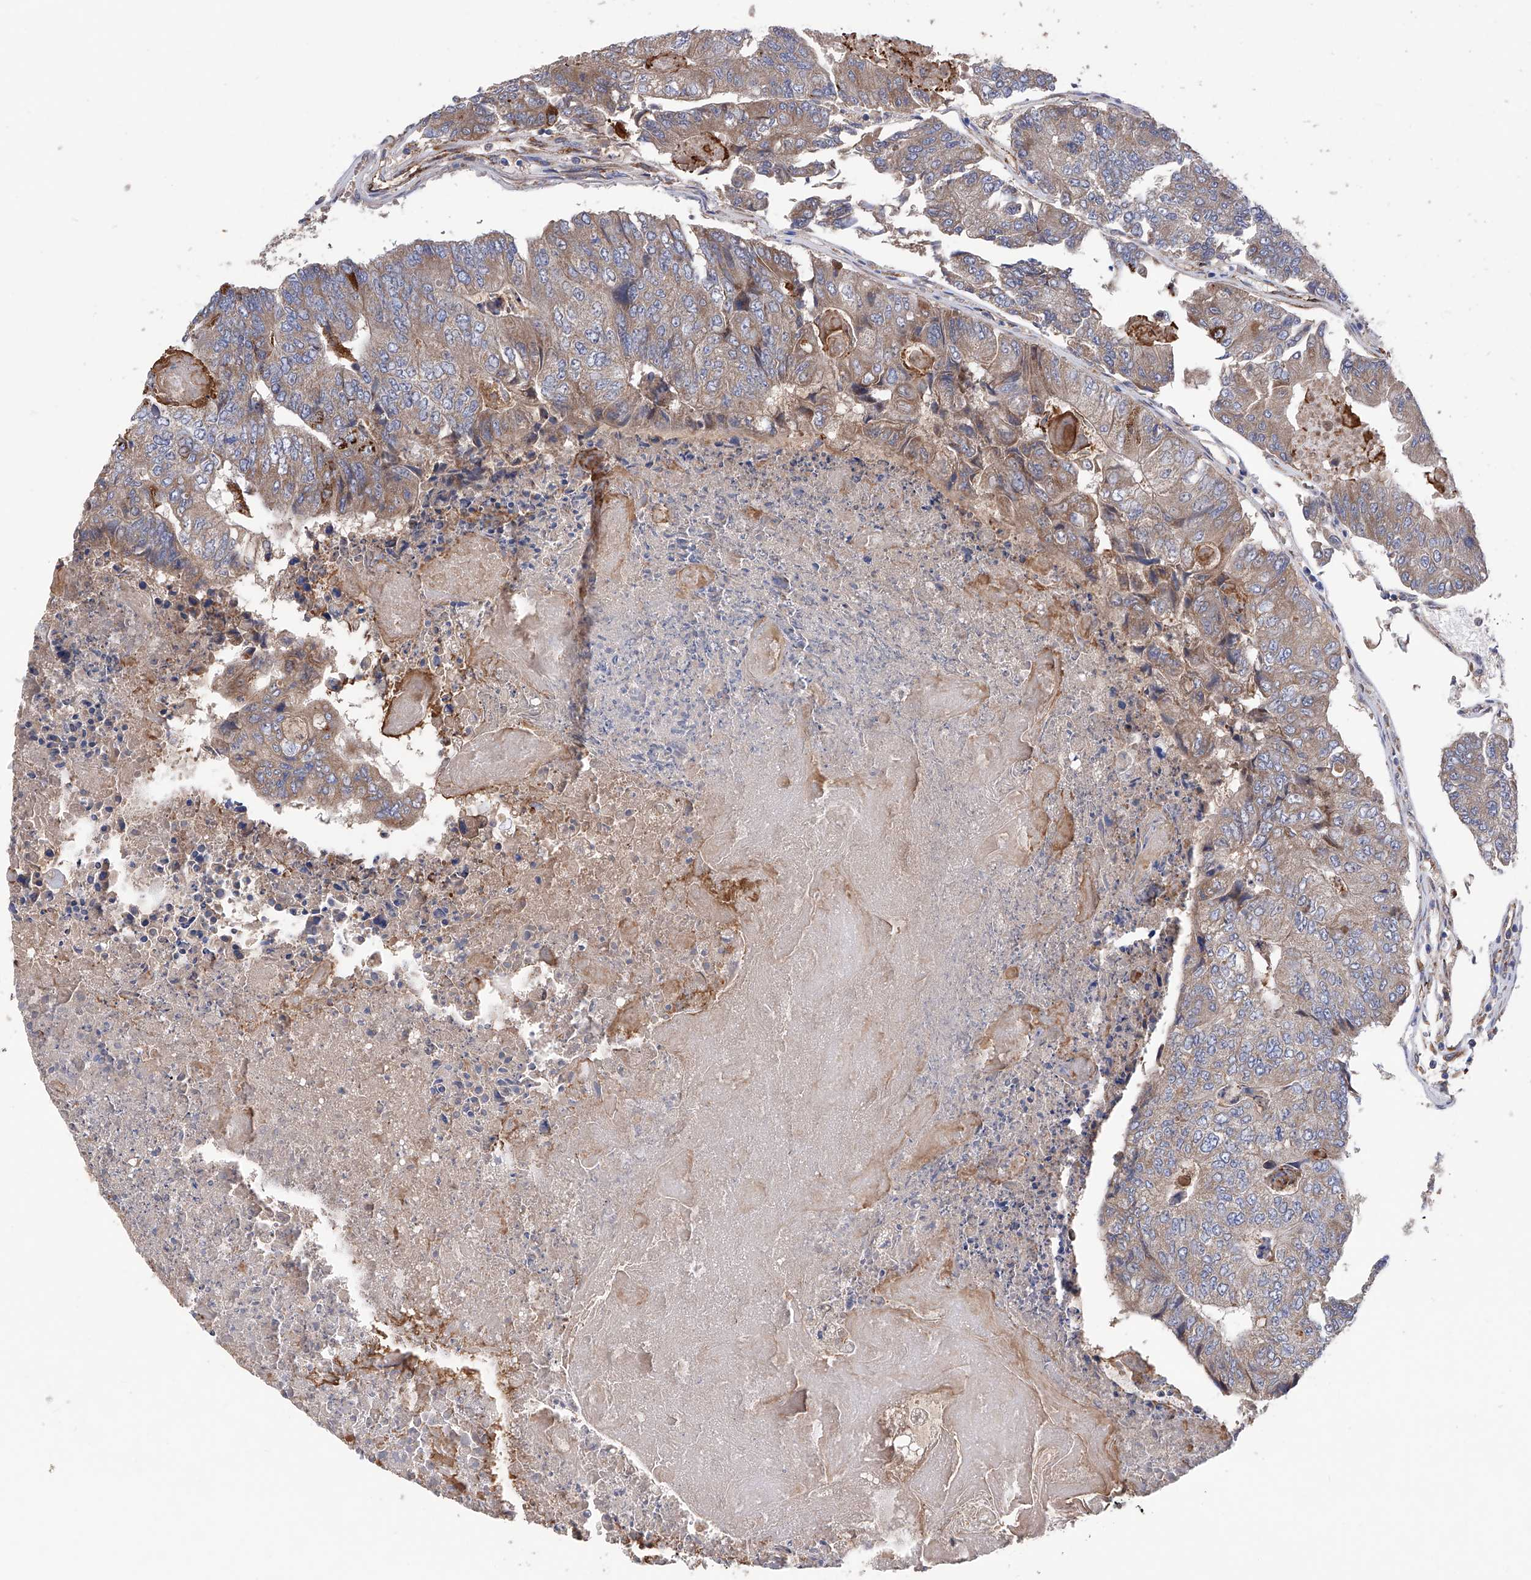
{"staining": {"intensity": "moderate", "quantity": ">75%", "location": "cytoplasmic/membranous"}, "tissue": "colorectal cancer", "cell_type": "Tumor cells", "image_type": "cancer", "snomed": [{"axis": "morphology", "description": "Adenocarcinoma, NOS"}, {"axis": "topography", "description": "Colon"}], "caption": "Moderate cytoplasmic/membranous protein positivity is present in approximately >75% of tumor cells in colorectal adenocarcinoma.", "gene": "INPP5B", "patient": {"sex": "female", "age": 67}}